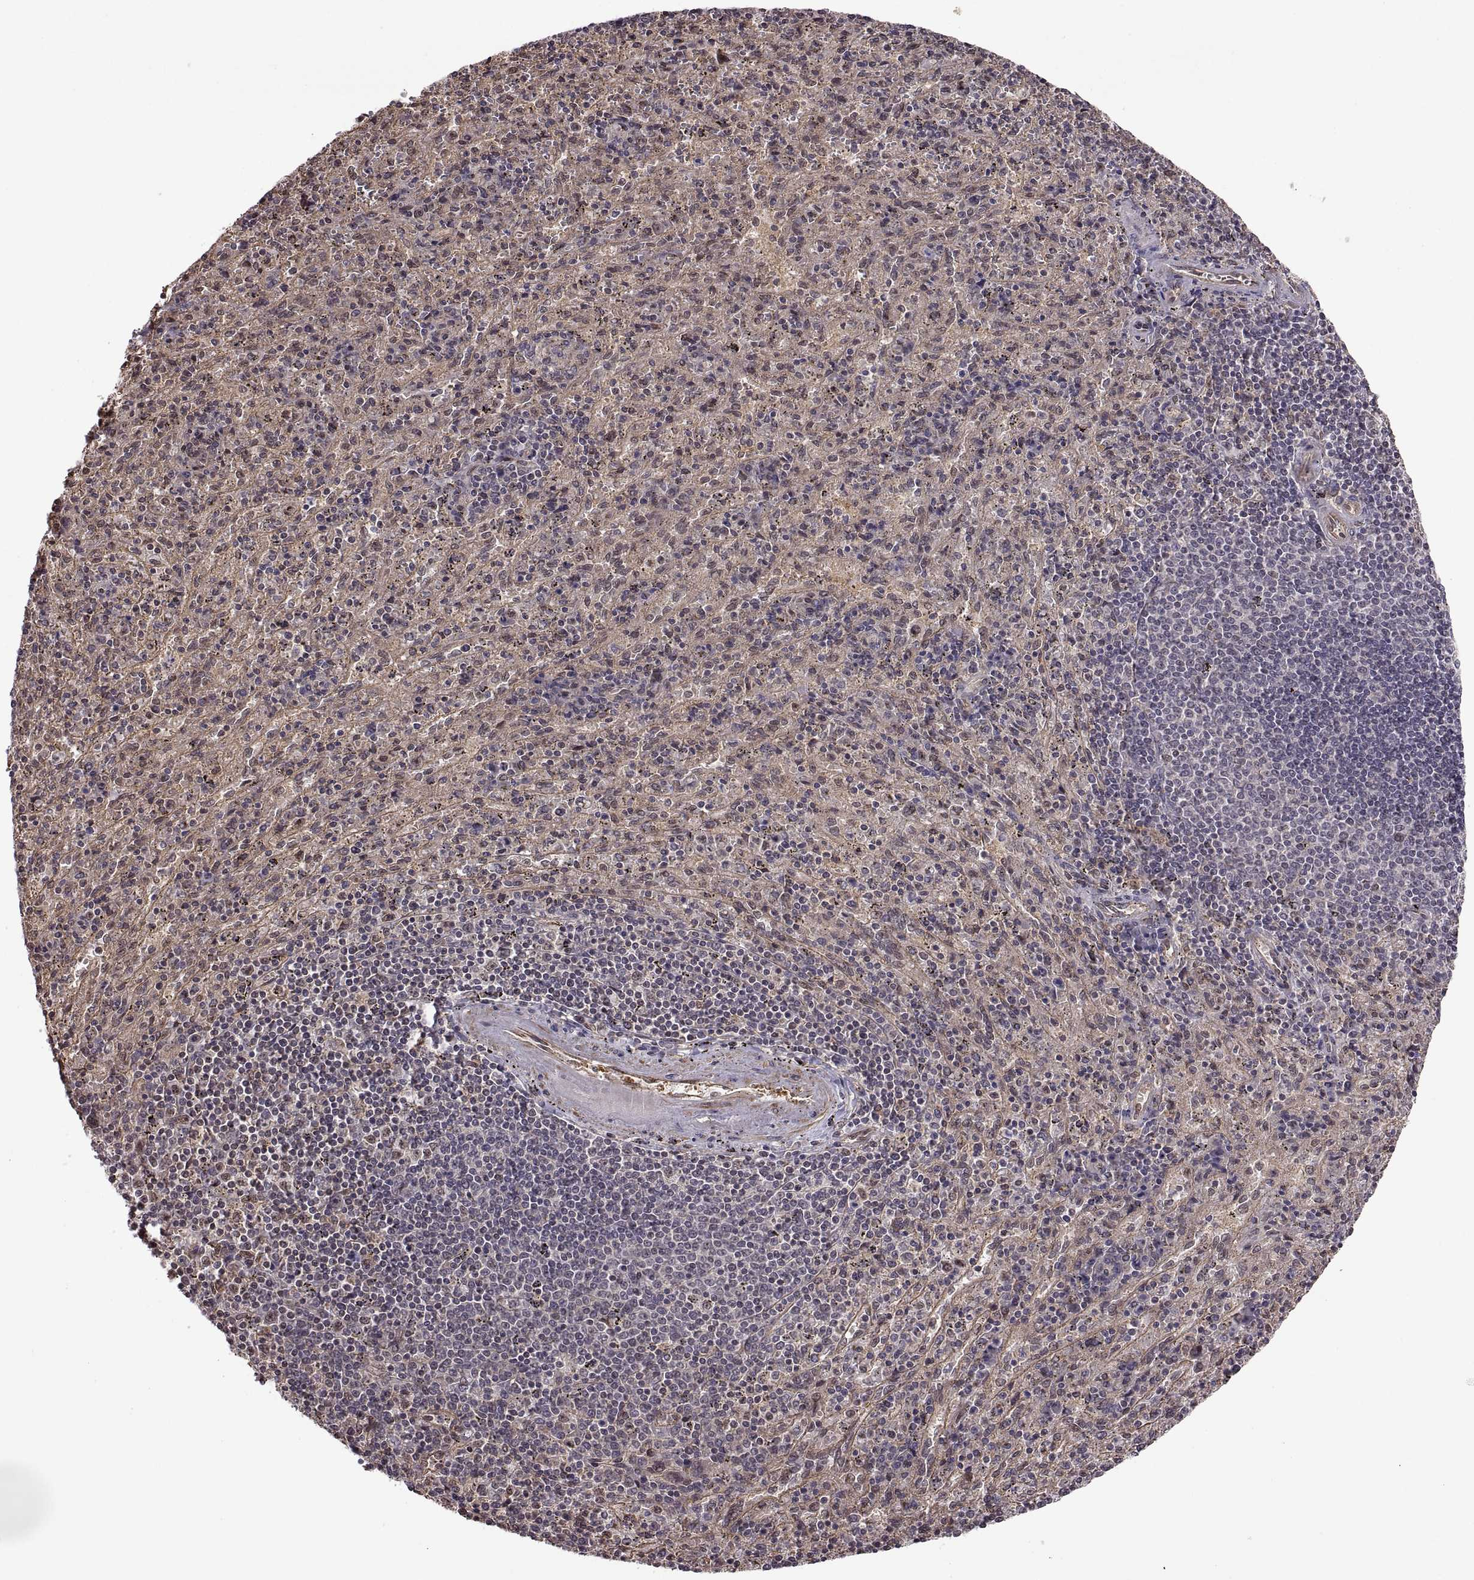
{"staining": {"intensity": "negative", "quantity": "none", "location": "none"}, "tissue": "spleen", "cell_type": "Cells in red pulp", "image_type": "normal", "snomed": [{"axis": "morphology", "description": "Normal tissue, NOS"}, {"axis": "topography", "description": "Spleen"}], "caption": "The immunohistochemistry photomicrograph has no significant expression in cells in red pulp of spleen.", "gene": "ARRB1", "patient": {"sex": "male", "age": 57}}